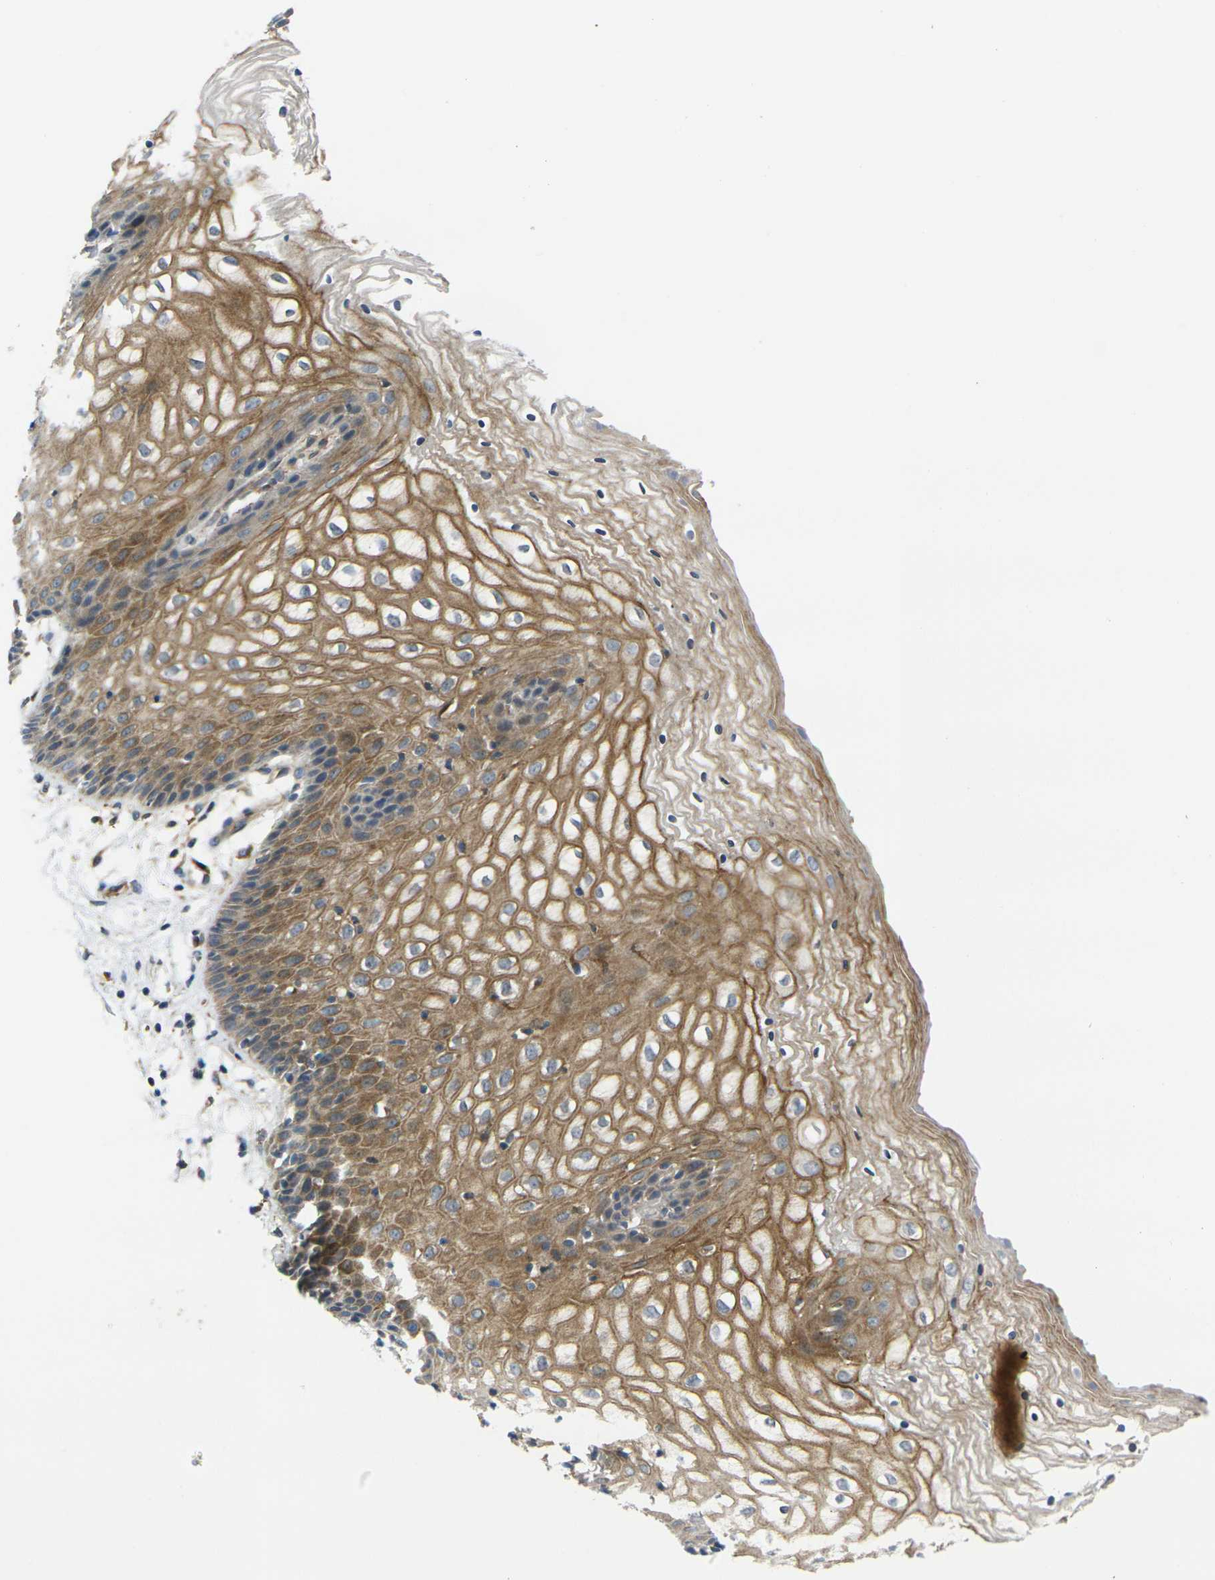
{"staining": {"intensity": "moderate", "quantity": ">75%", "location": "cytoplasmic/membranous"}, "tissue": "vagina", "cell_type": "Squamous epithelial cells", "image_type": "normal", "snomed": [{"axis": "morphology", "description": "Normal tissue, NOS"}, {"axis": "topography", "description": "Vagina"}], "caption": "Moderate cytoplasmic/membranous protein staining is seen in about >75% of squamous epithelial cells in vagina. Using DAB (brown) and hematoxylin (blue) stains, captured at high magnification using brightfield microscopy.", "gene": "FZD1", "patient": {"sex": "female", "age": 34}}